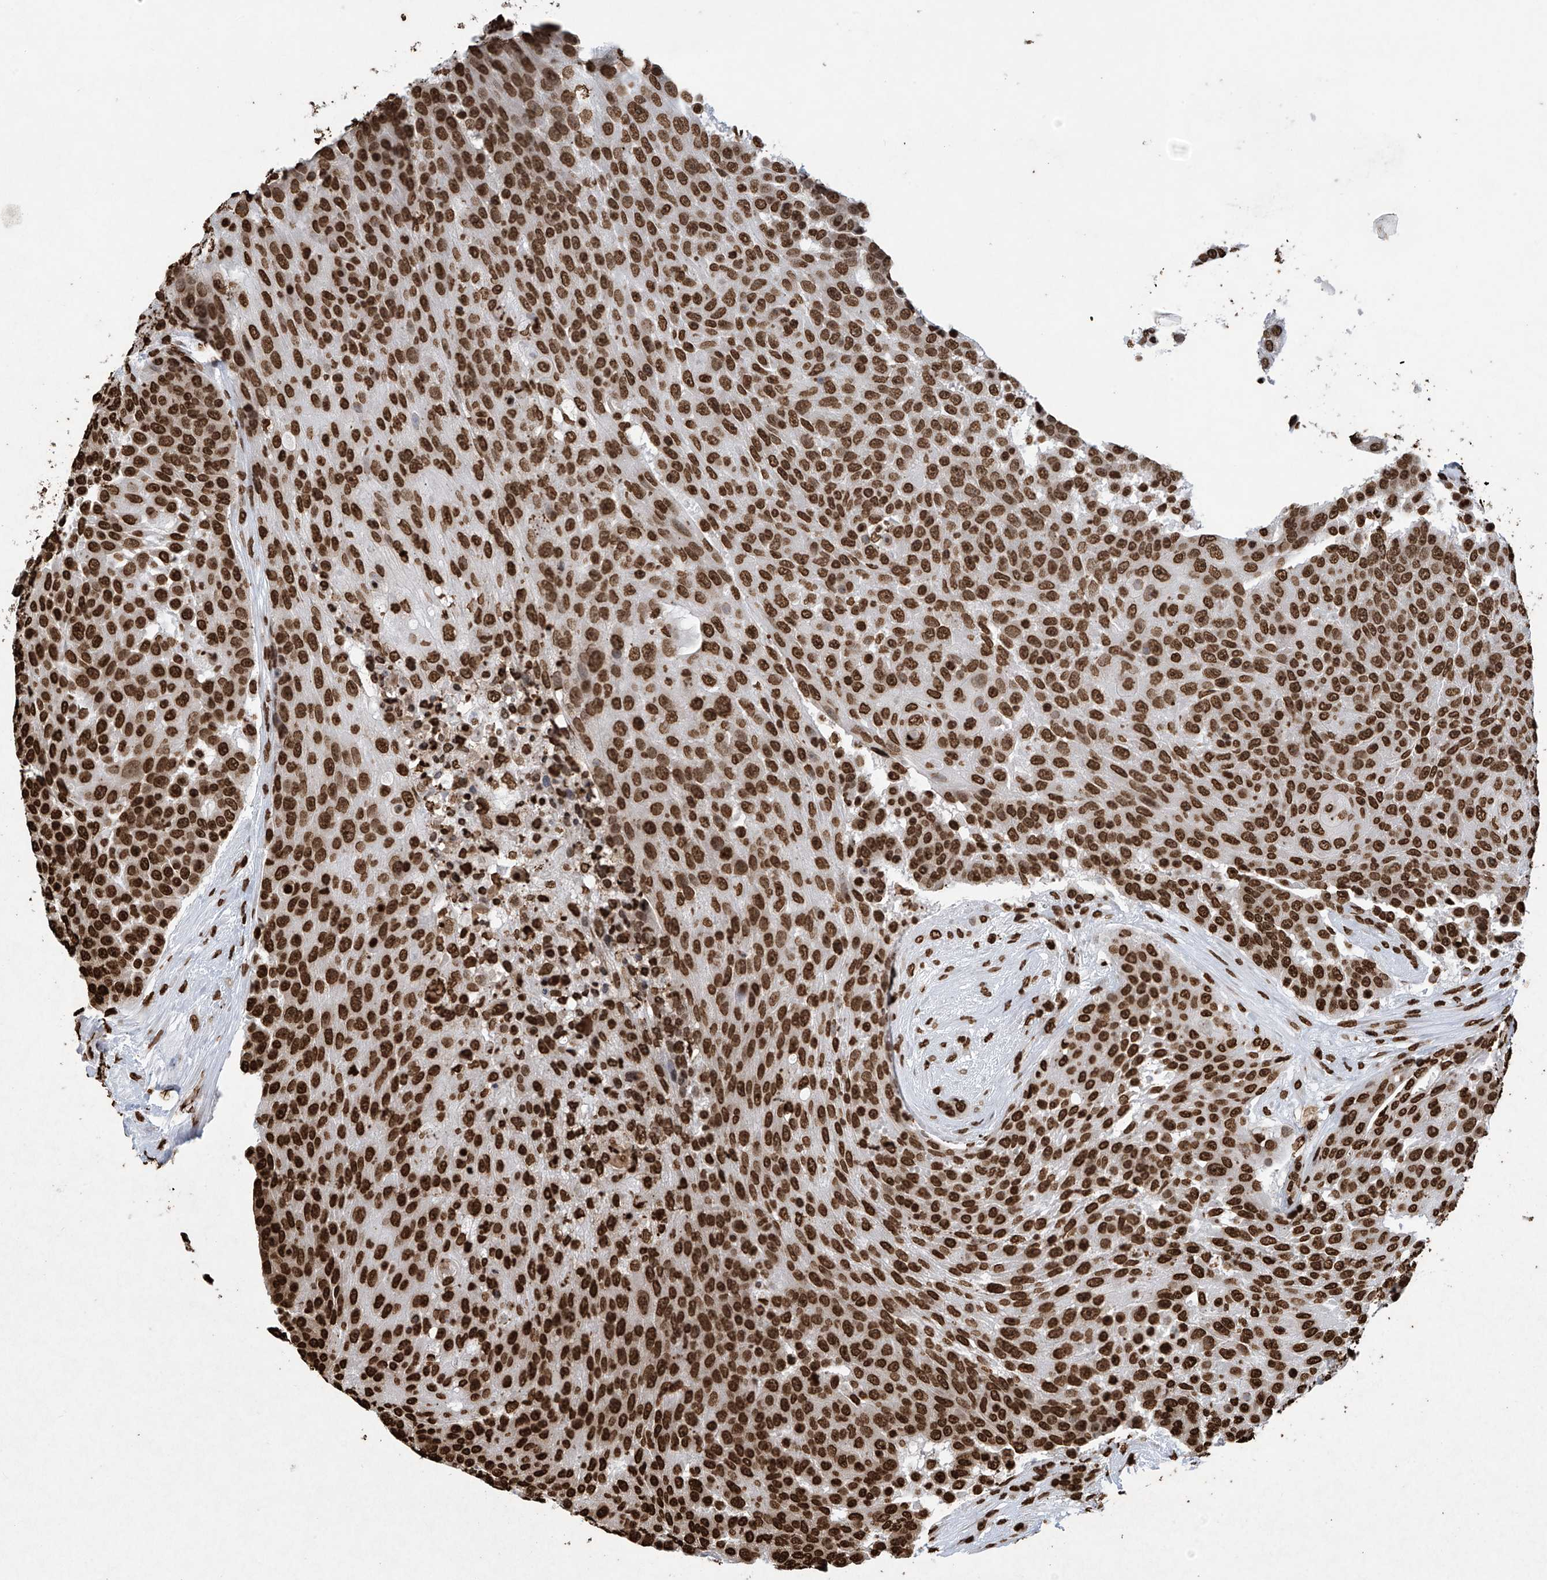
{"staining": {"intensity": "strong", "quantity": ">75%", "location": "nuclear"}, "tissue": "urothelial cancer", "cell_type": "Tumor cells", "image_type": "cancer", "snomed": [{"axis": "morphology", "description": "Urothelial carcinoma, High grade"}, {"axis": "topography", "description": "Urinary bladder"}], "caption": "High-grade urothelial carcinoma tissue shows strong nuclear staining in approximately >75% of tumor cells", "gene": "H3-3A", "patient": {"sex": "female", "age": 63}}